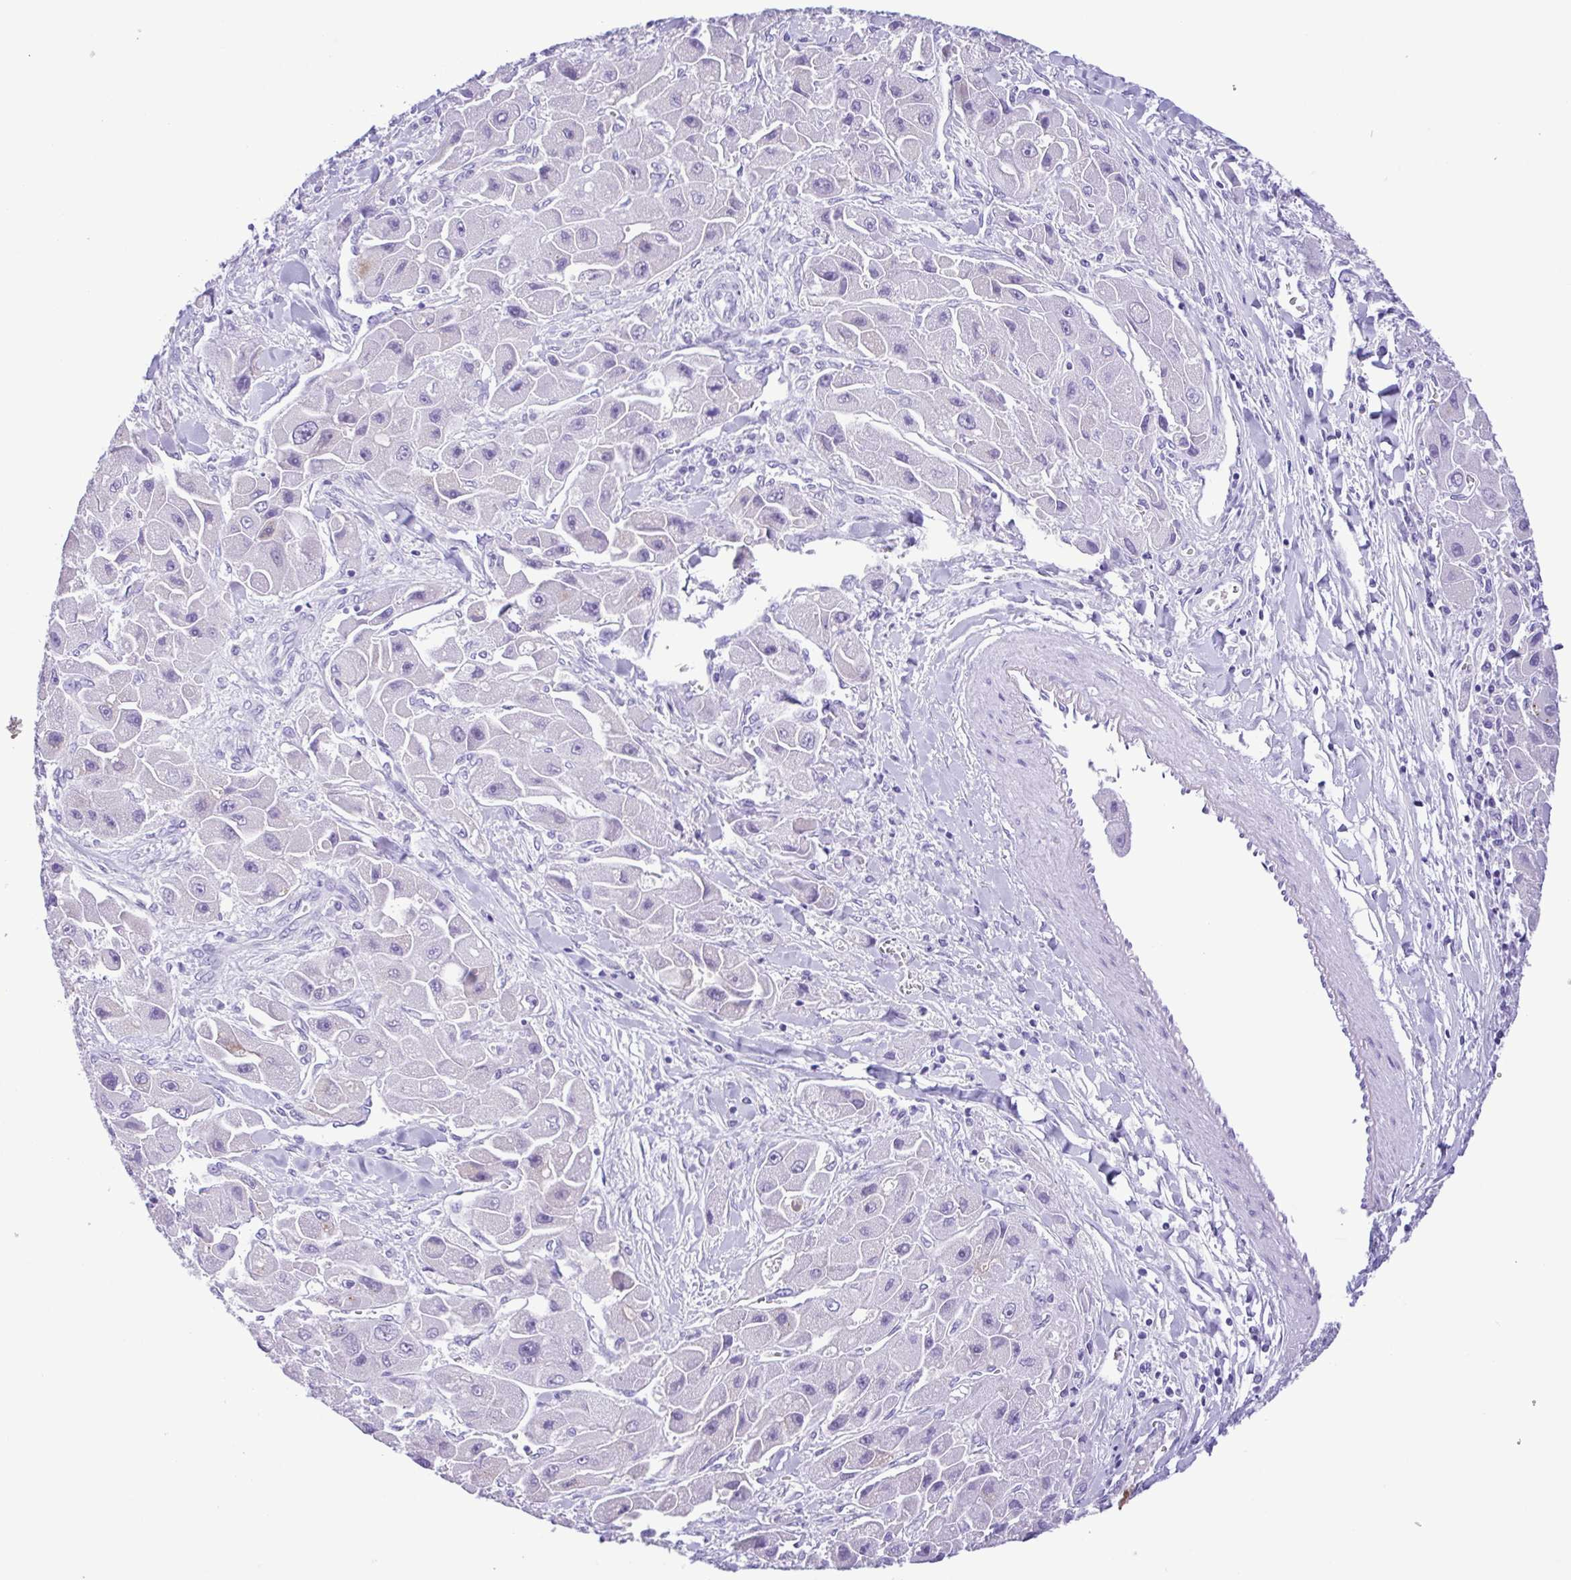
{"staining": {"intensity": "negative", "quantity": "none", "location": "none"}, "tissue": "liver cancer", "cell_type": "Tumor cells", "image_type": "cancer", "snomed": [{"axis": "morphology", "description": "Carcinoma, Hepatocellular, NOS"}, {"axis": "topography", "description": "Liver"}], "caption": "This is an IHC micrograph of human liver cancer. There is no expression in tumor cells.", "gene": "OVGP1", "patient": {"sex": "male", "age": 24}}